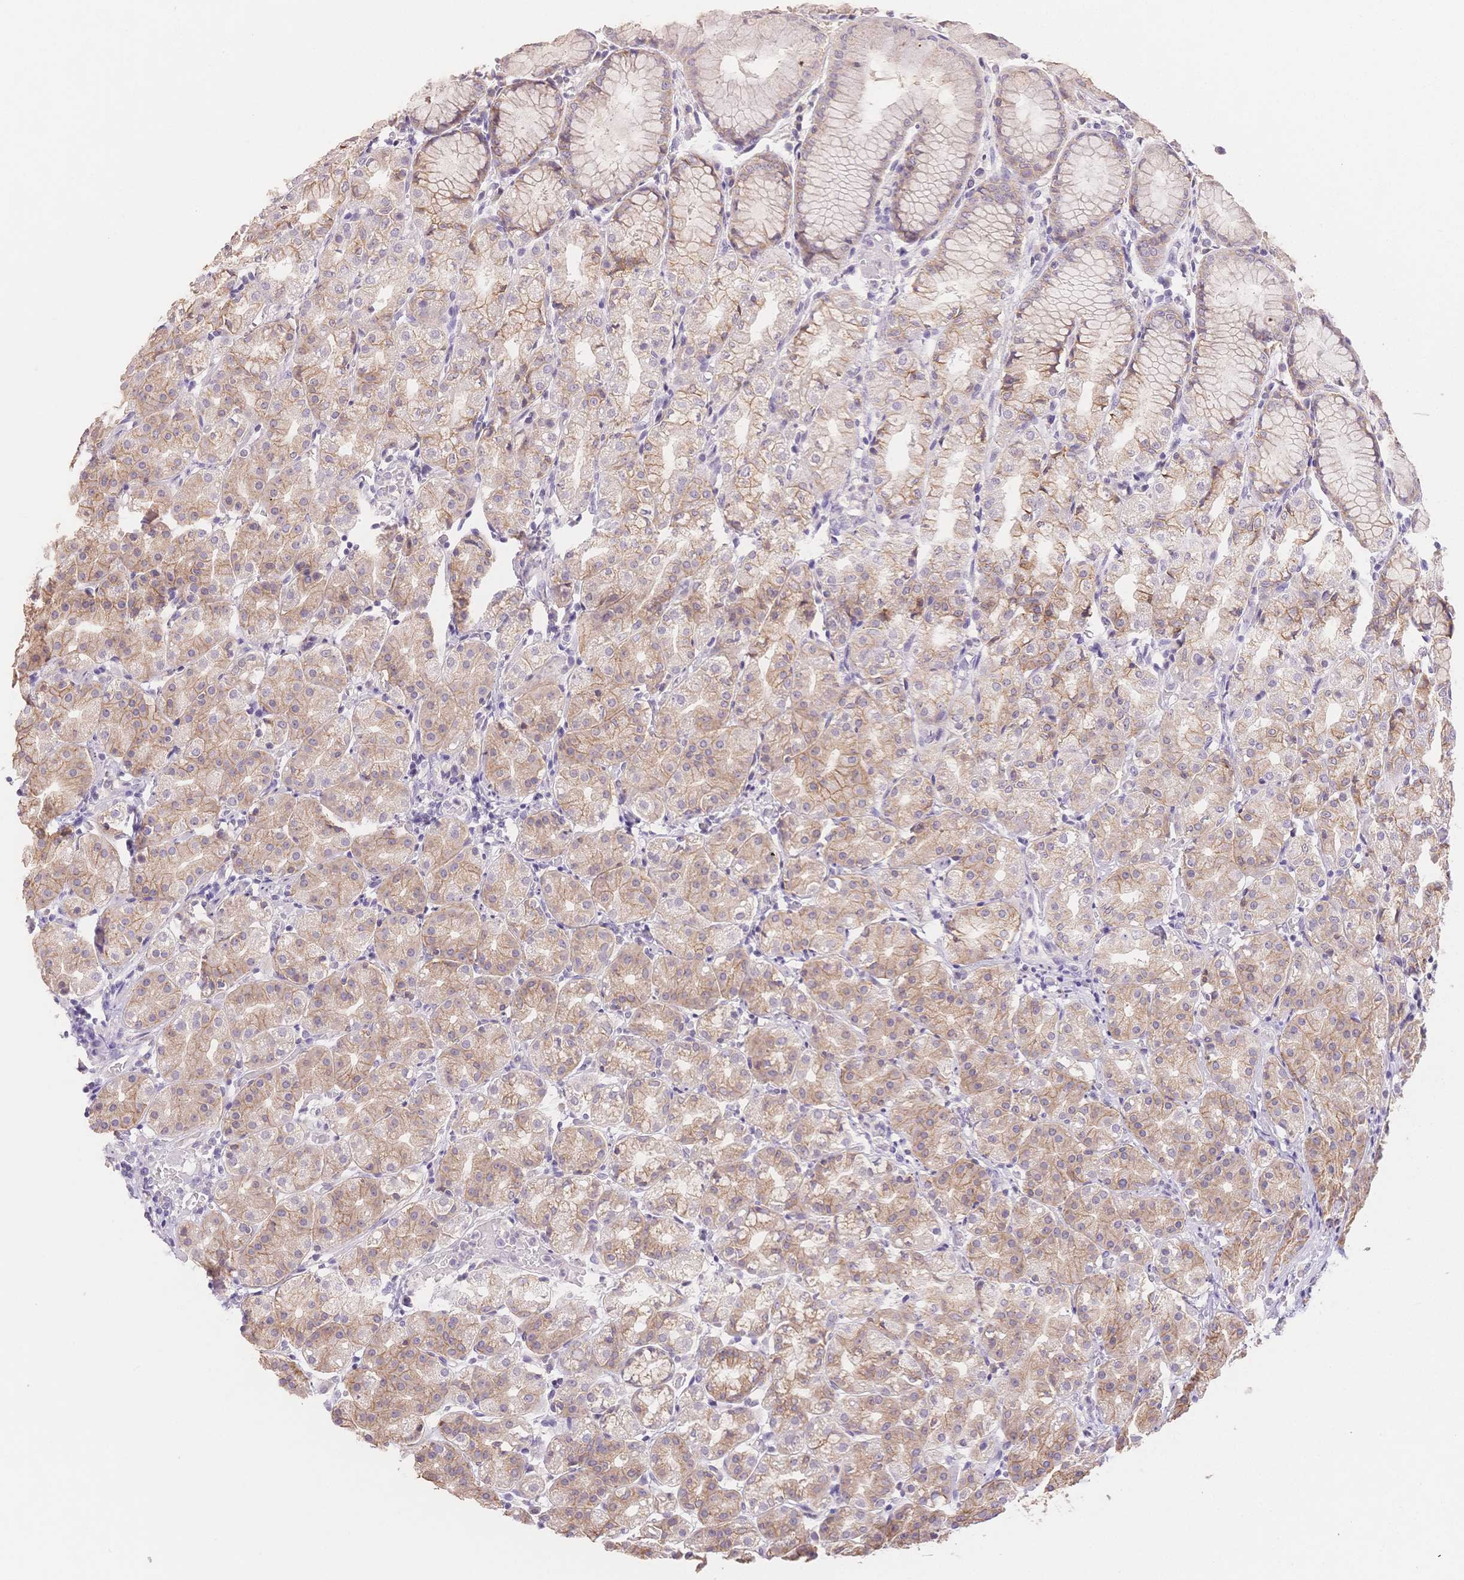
{"staining": {"intensity": "moderate", "quantity": "25%-75%", "location": "cytoplasmic/membranous"}, "tissue": "stomach", "cell_type": "Glandular cells", "image_type": "normal", "snomed": [{"axis": "morphology", "description": "Normal tissue, NOS"}, {"axis": "topography", "description": "Stomach"}], "caption": "Protein expression analysis of normal human stomach reveals moderate cytoplasmic/membranous staining in approximately 25%-75% of glandular cells. Using DAB (brown) and hematoxylin (blue) stains, captured at high magnification using brightfield microscopy.", "gene": "SUV39H2", "patient": {"sex": "female", "age": 57}}